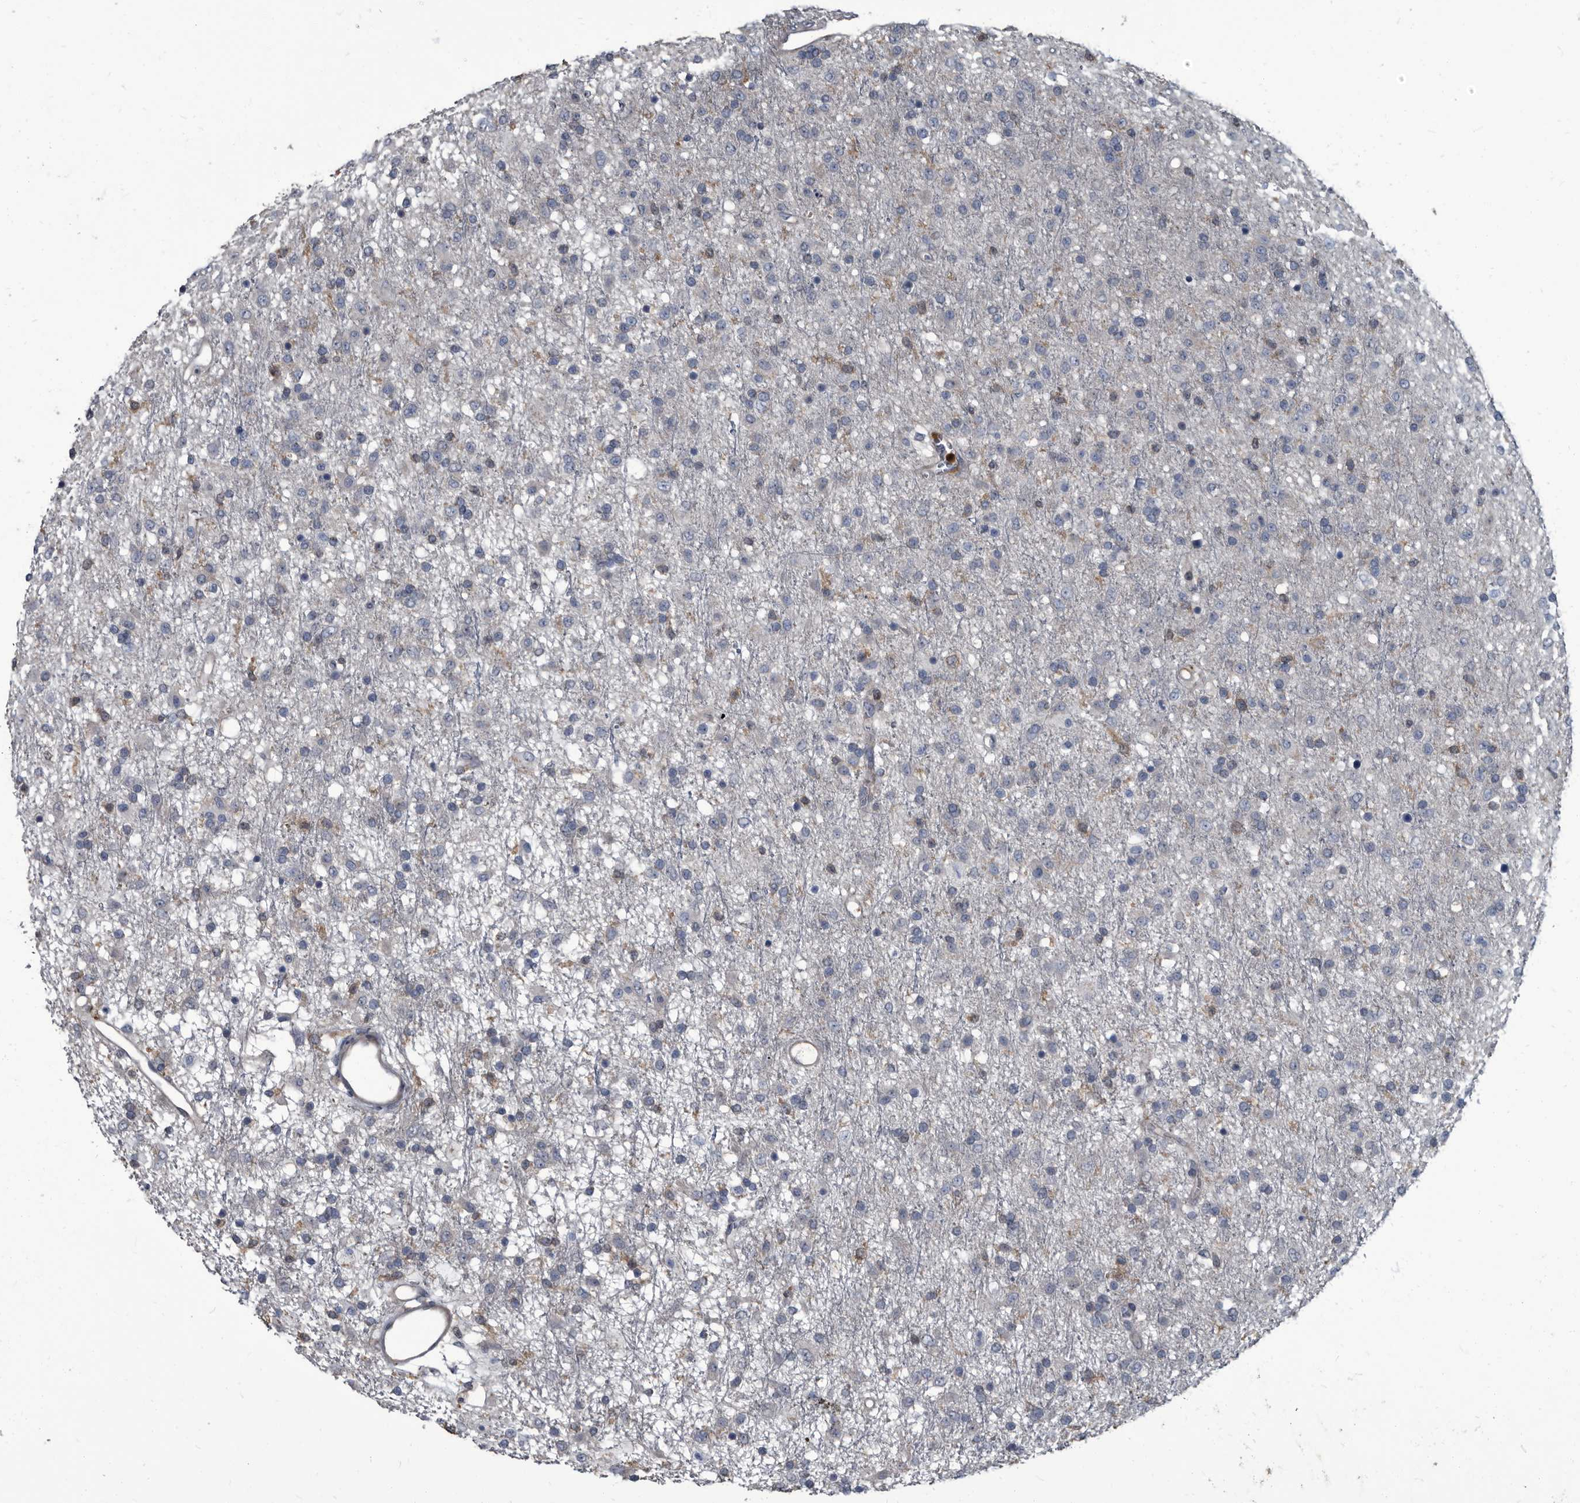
{"staining": {"intensity": "weak", "quantity": "<25%", "location": "cytoplasmic/membranous"}, "tissue": "glioma", "cell_type": "Tumor cells", "image_type": "cancer", "snomed": [{"axis": "morphology", "description": "Glioma, malignant, Low grade"}, {"axis": "topography", "description": "Brain"}], "caption": "High power microscopy image of an IHC image of malignant glioma (low-grade), revealing no significant expression in tumor cells.", "gene": "CDV3", "patient": {"sex": "male", "age": 65}}